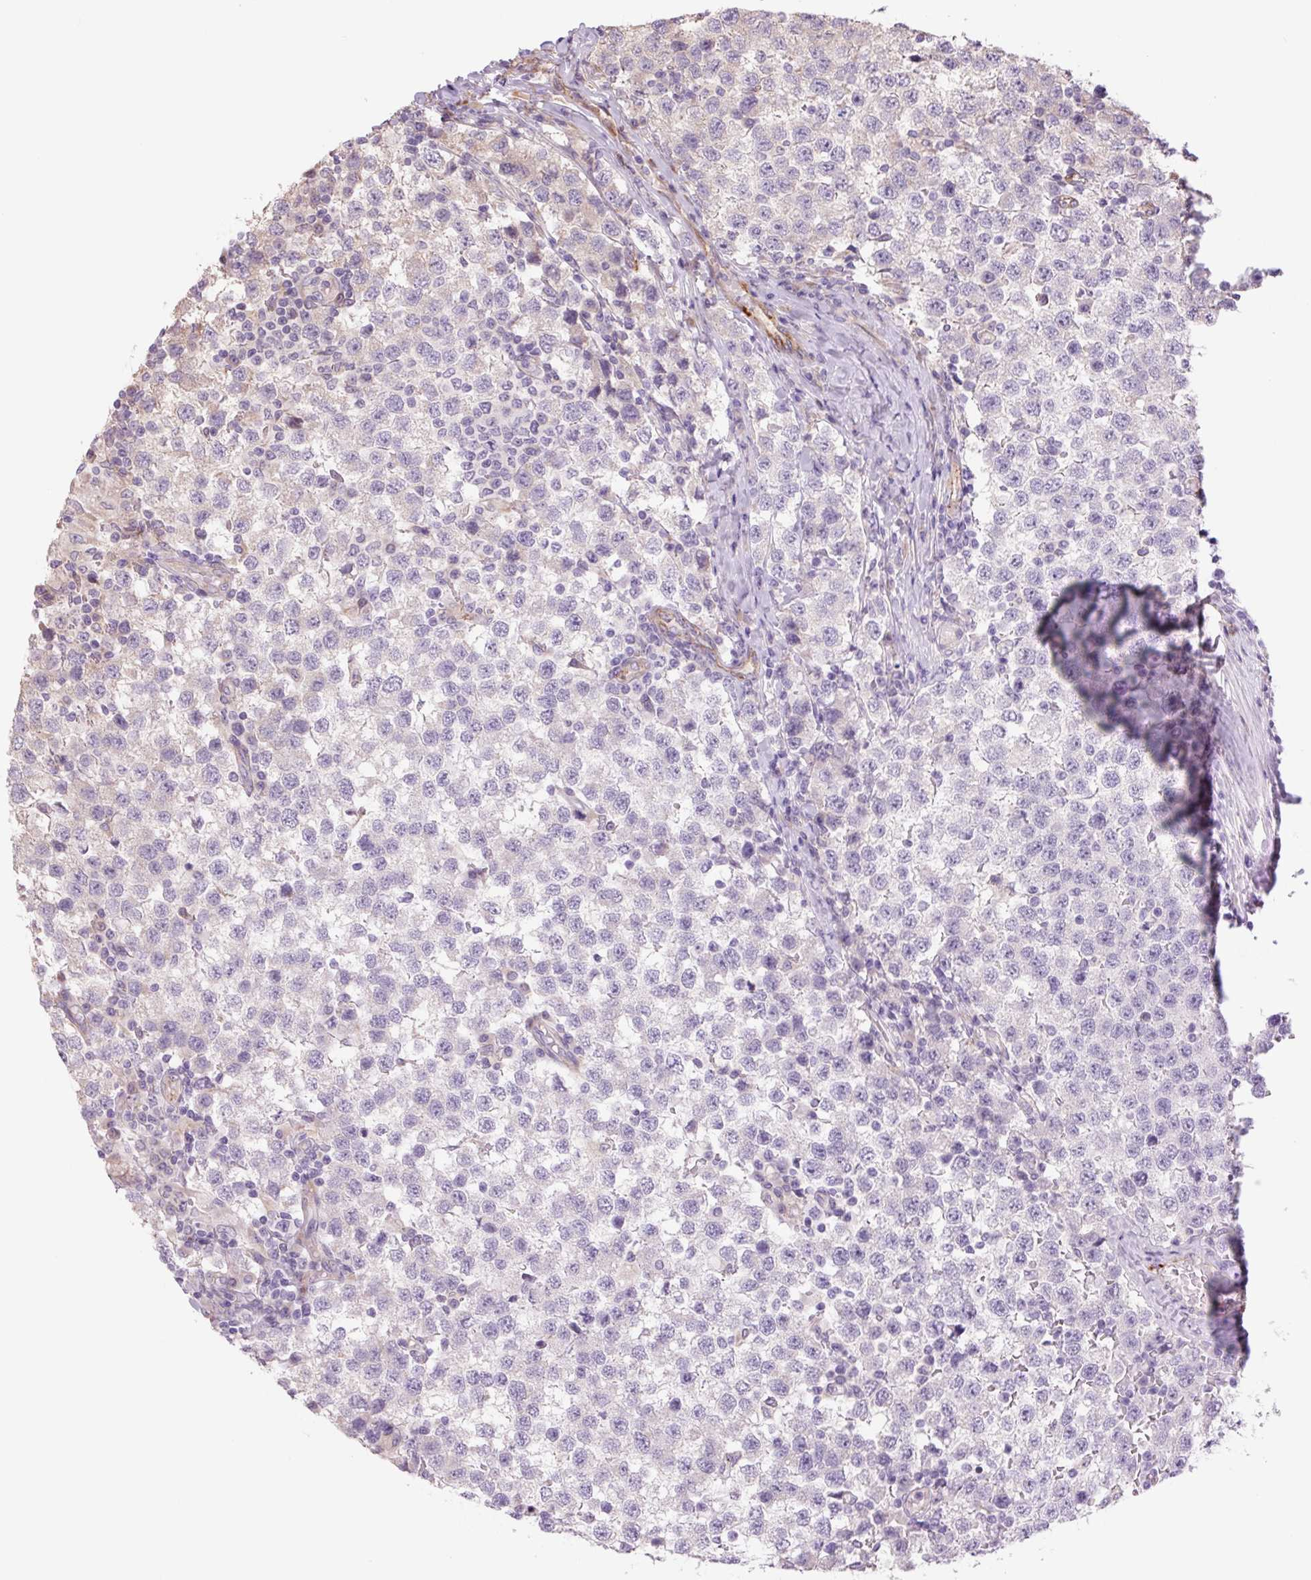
{"staining": {"intensity": "negative", "quantity": "none", "location": "none"}, "tissue": "testis cancer", "cell_type": "Tumor cells", "image_type": "cancer", "snomed": [{"axis": "morphology", "description": "Seminoma, NOS"}, {"axis": "topography", "description": "Testis"}], "caption": "IHC of human testis cancer (seminoma) demonstrates no positivity in tumor cells. Nuclei are stained in blue.", "gene": "PLA2G4A", "patient": {"sex": "male", "age": 34}}